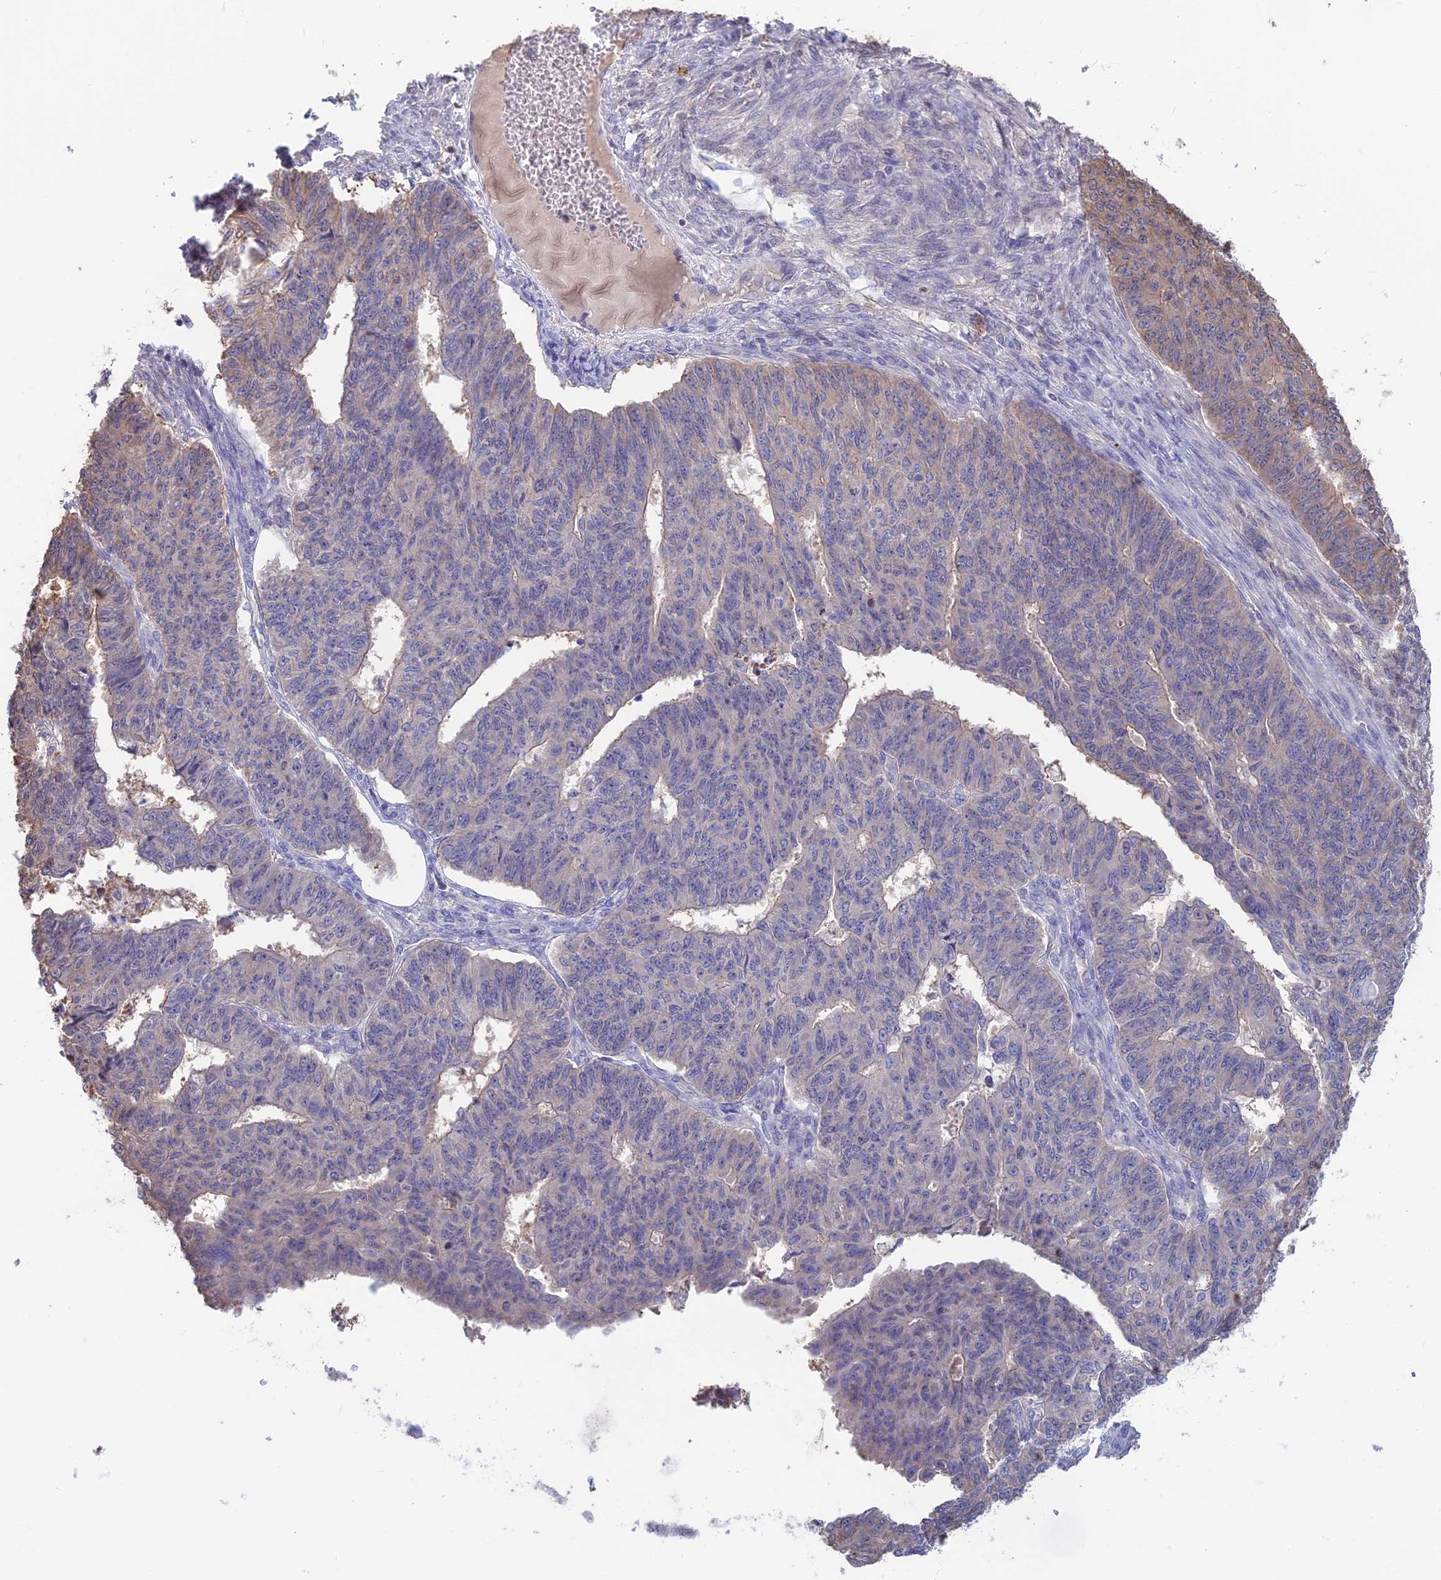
{"staining": {"intensity": "negative", "quantity": "none", "location": "none"}, "tissue": "endometrial cancer", "cell_type": "Tumor cells", "image_type": "cancer", "snomed": [{"axis": "morphology", "description": "Adenocarcinoma, NOS"}, {"axis": "topography", "description": "Endometrium"}], "caption": "Endometrial cancer (adenocarcinoma) was stained to show a protein in brown. There is no significant expression in tumor cells.", "gene": "SNAP91", "patient": {"sex": "female", "age": 32}}